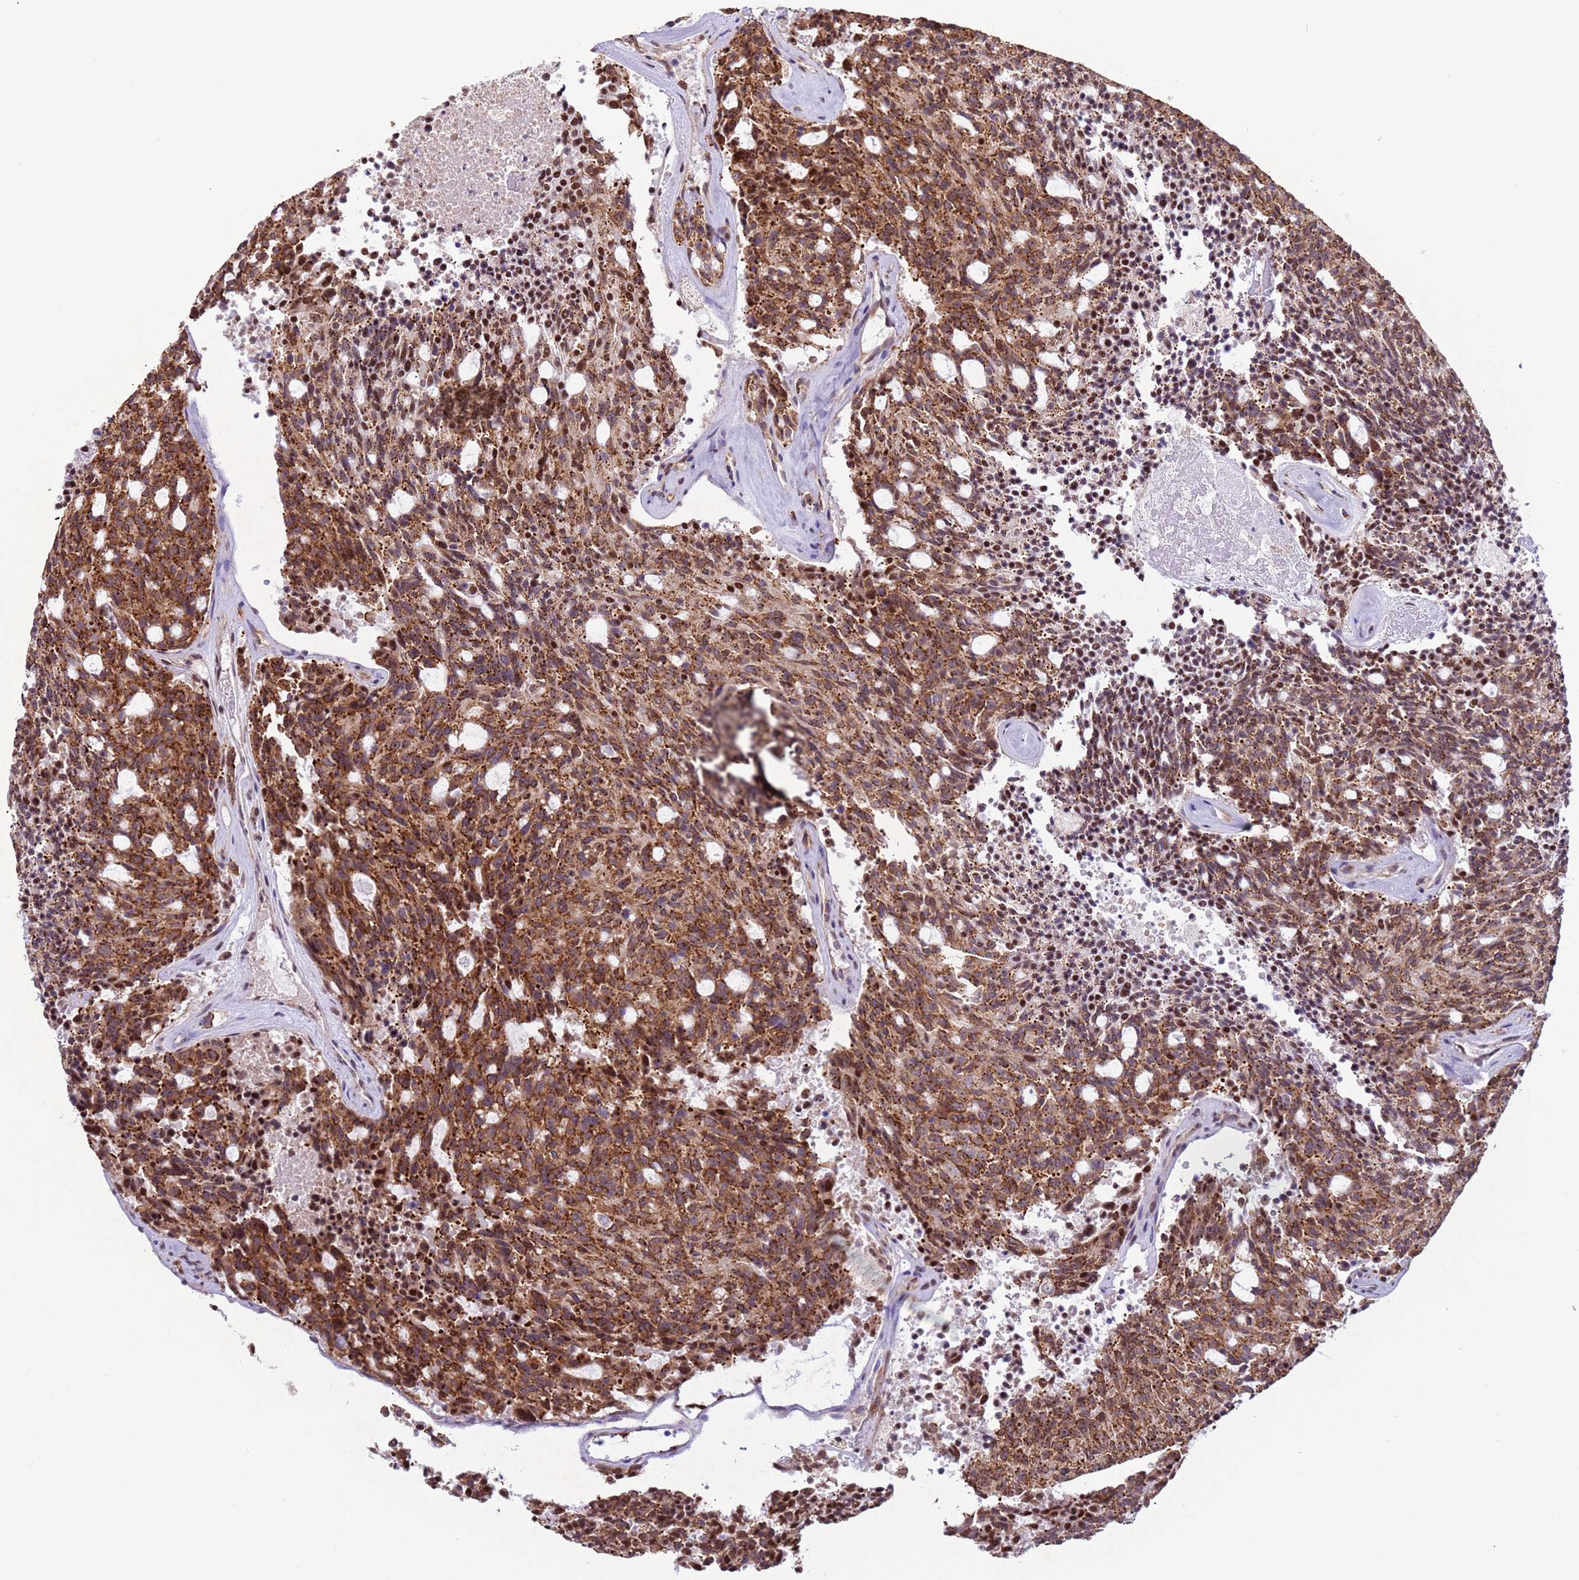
{"staining": {"intensity": "strong", "quantity": ">75%", "location": "cytoplasmic/membranous"}, "tissue": "carcinoid", "cell_type": "Tumor cells", "image_type": "cancer", "snomed": [{"axis": "morphology", "description": "Carcinoid, malignant, NOS"}, {"axis": "topography", "description": "Pancreas"}], "caption": "There is high levels of strong cytoplasmic/membranous positivity in tumor cells of carcinoid, as demonstrated by immunohistochemical staining (brown color).", "gene": "ESF1", "patient": {"sex": "female", "age": 54}}